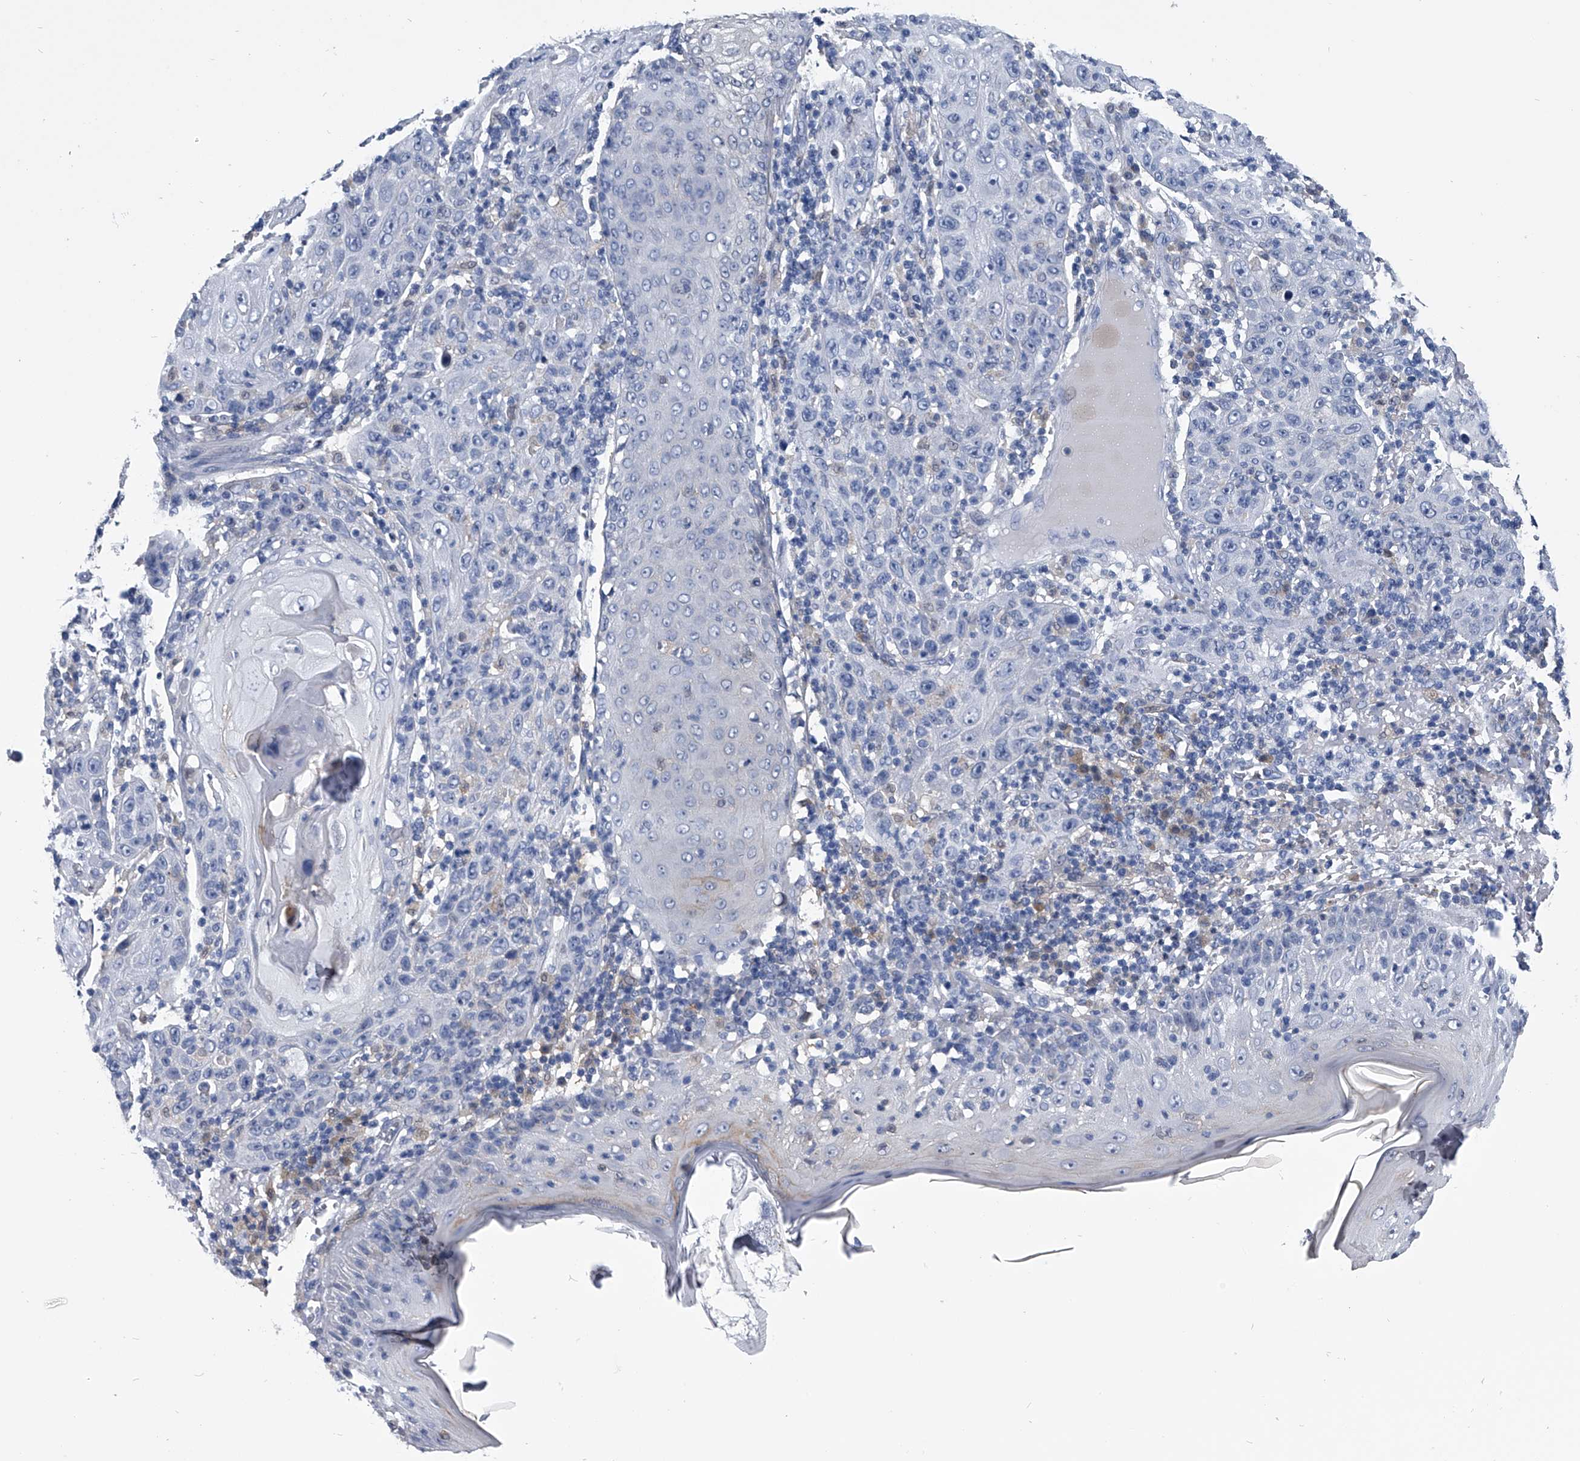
{"staining": {"intensity": "negative", "quantity": "none", "location": "none"}, "tissue": "skin cancer", "cell_type": "Tumor cells", "image_type": "cancer", "snomed": [{"axis": "morphology", "description": "Squamous cell carcinoma, NOS"}, {"axis": "topography", "description": "Skin"}], "caption": "This is a micrograph of immunohistochemistry (IHC) staining of skin cancer (squamous cell carcinoma), which shows no staining in tumor cells.", "gene": "PDXK", "patient": {"sex": "female", "age": 88}}